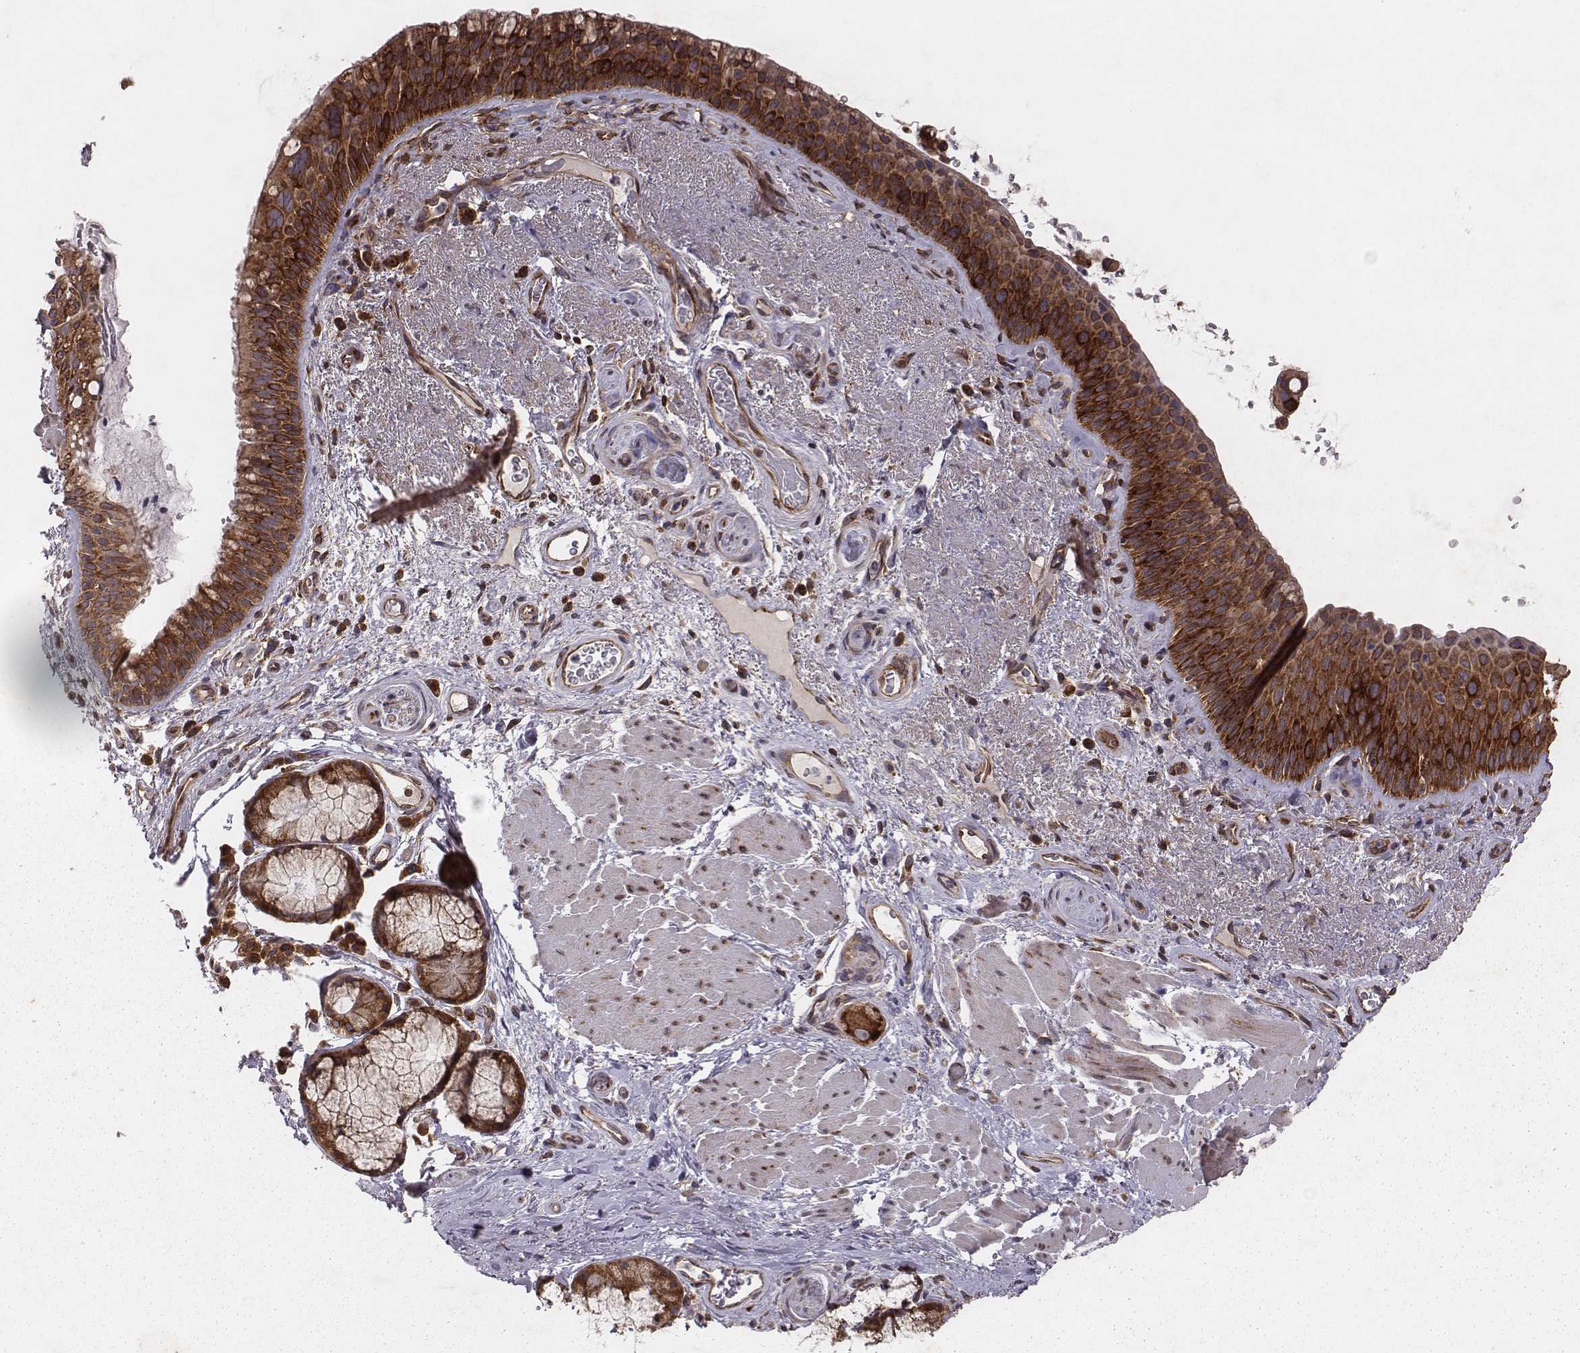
{"staining": {"intensity": "strong", "quantity": ">75%", "location": "cytoplasmic/membranous"}, "tissue": "bronchus", "cell_type": "Respiratory epithelial cells", "image_type": "normal", "snomed": [{"axis": "morphology", "description": "Normal tissue, NOS"}, {"axis": "topography", "description": "Bronchus"}], "caption": "IHC photomicrograph of unremarkable human bronchus stained for a protein (brown), which shows high levels of strong cytoplasmic/membranous expression in approximately >75% of respiratory epithelial cells.", "gene": "TXLNA", "patient": {"sex": "male", "age": 48}}